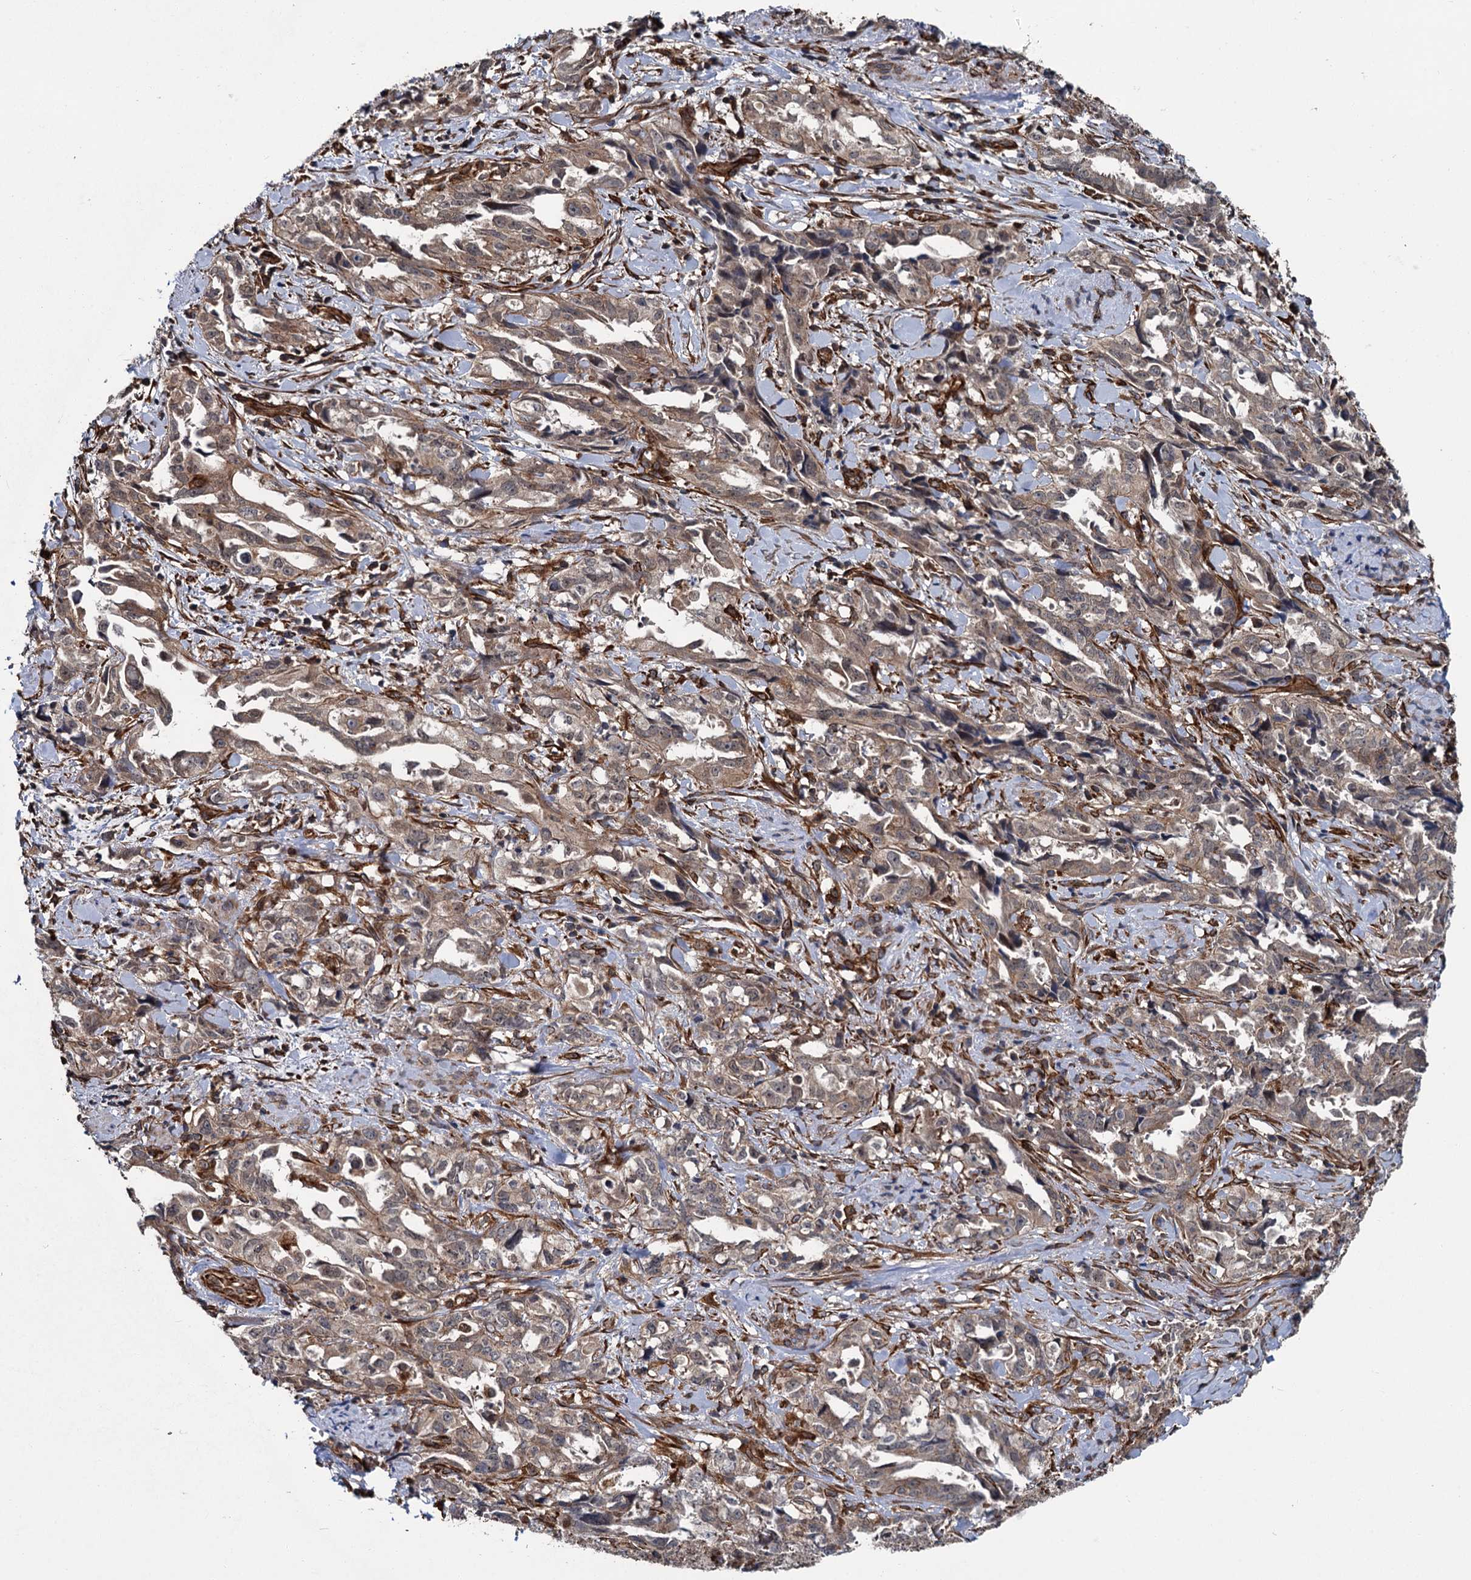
{"staining": {"intensity": "weak", "quantity": ">75%", "location": "cytoplasmic/membranous"}, "tissue": "endometrial cancer", "cell_type": "Tumor cells", "image_type": "cancer", "snomed": [{"axis": "morphology", "description": "Adenocarcinoma, NOS"}, {"axis": "topography", "description": "Endometrium"}], "caption": "Weak cytoplasmic/membranous protein positivity is appreciated in approximately >75% of tumor cells in adenocarcinoma (endometrial).", "gene": "ZFYVE19", "patient": {"sex": "female", "age": 65}}